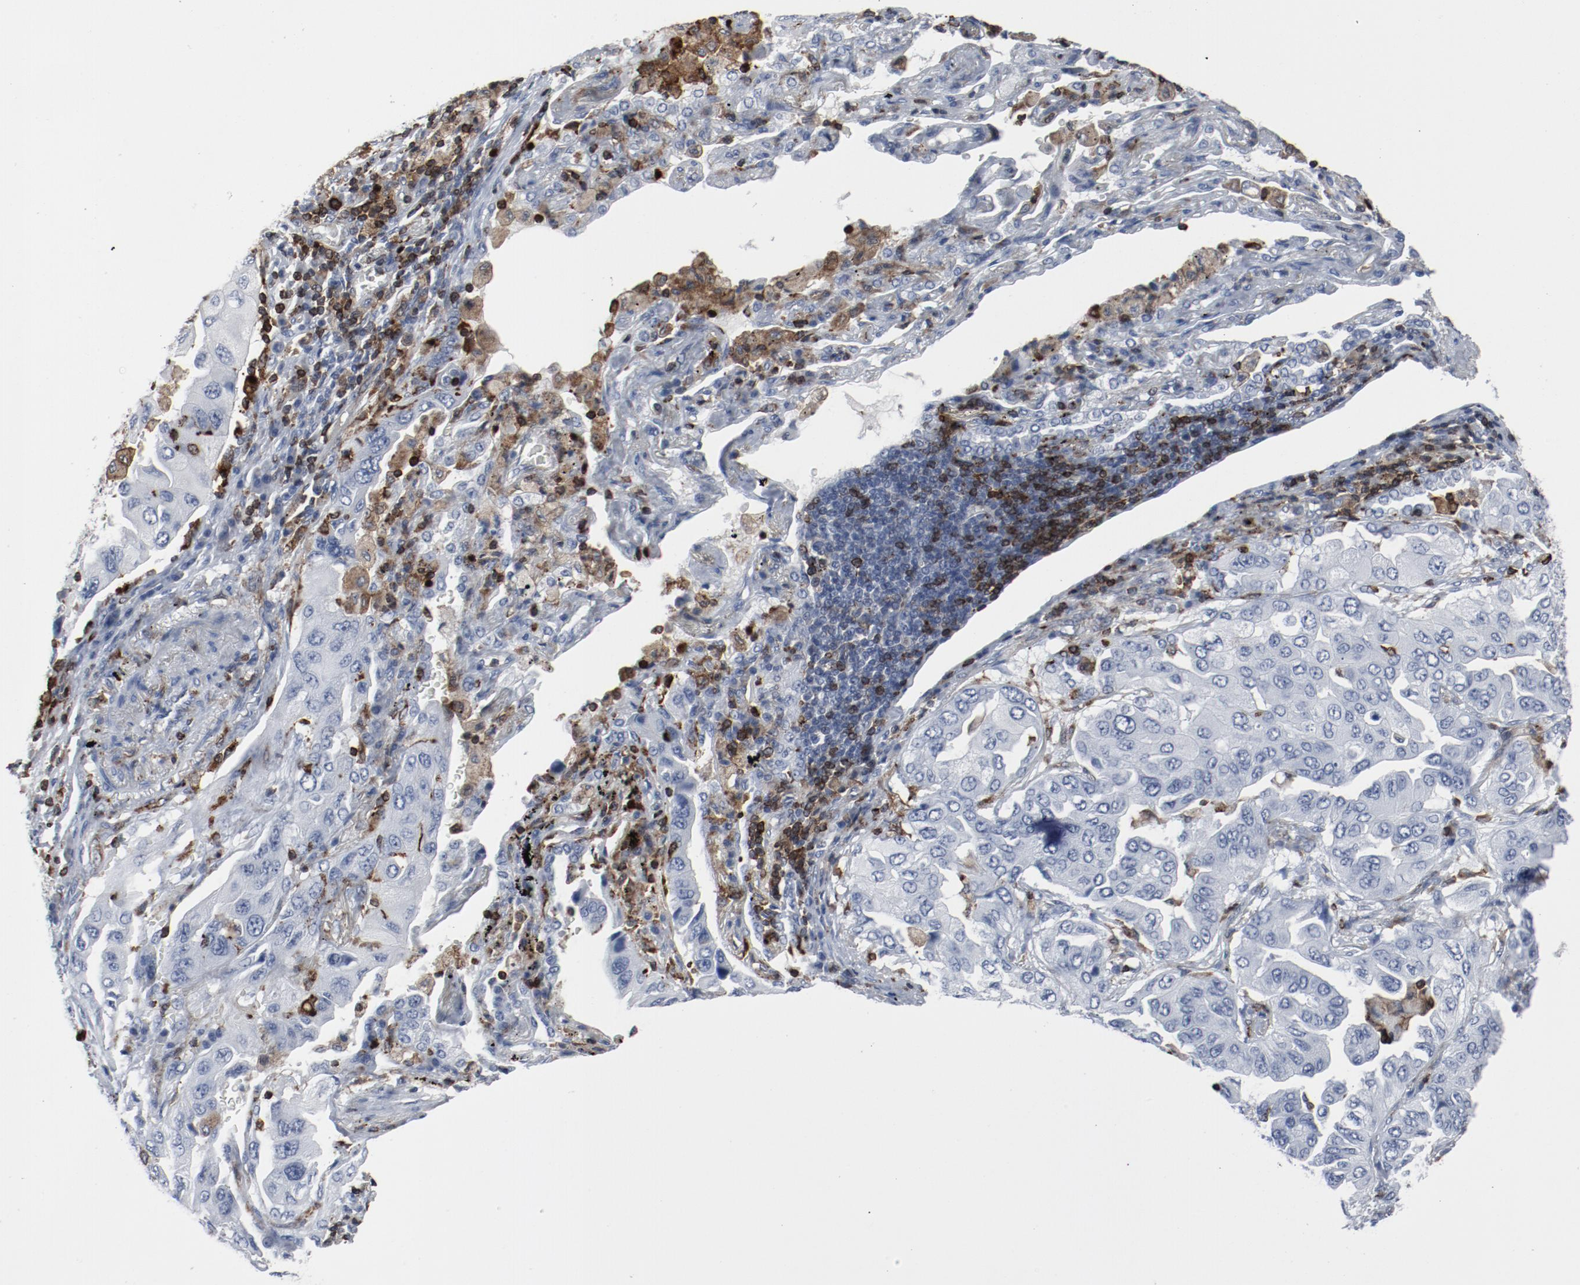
{"staining": {"intensity": "negative", "quantity": "none", "location": "none"}, "tissue": "lung cancer", "cell_type": "Tumor cells", "image_type": "cancer", "snomed": [{"axis": "morphology", "description": "Adenocarcinoma, NOS"}, {"axis": "topography", "description": "Lung"}], "caption": "Tumor cells show no significant expression in lung cancer.", "gene": "LCP2", "patient": {"sex": "female", "age": 65}}